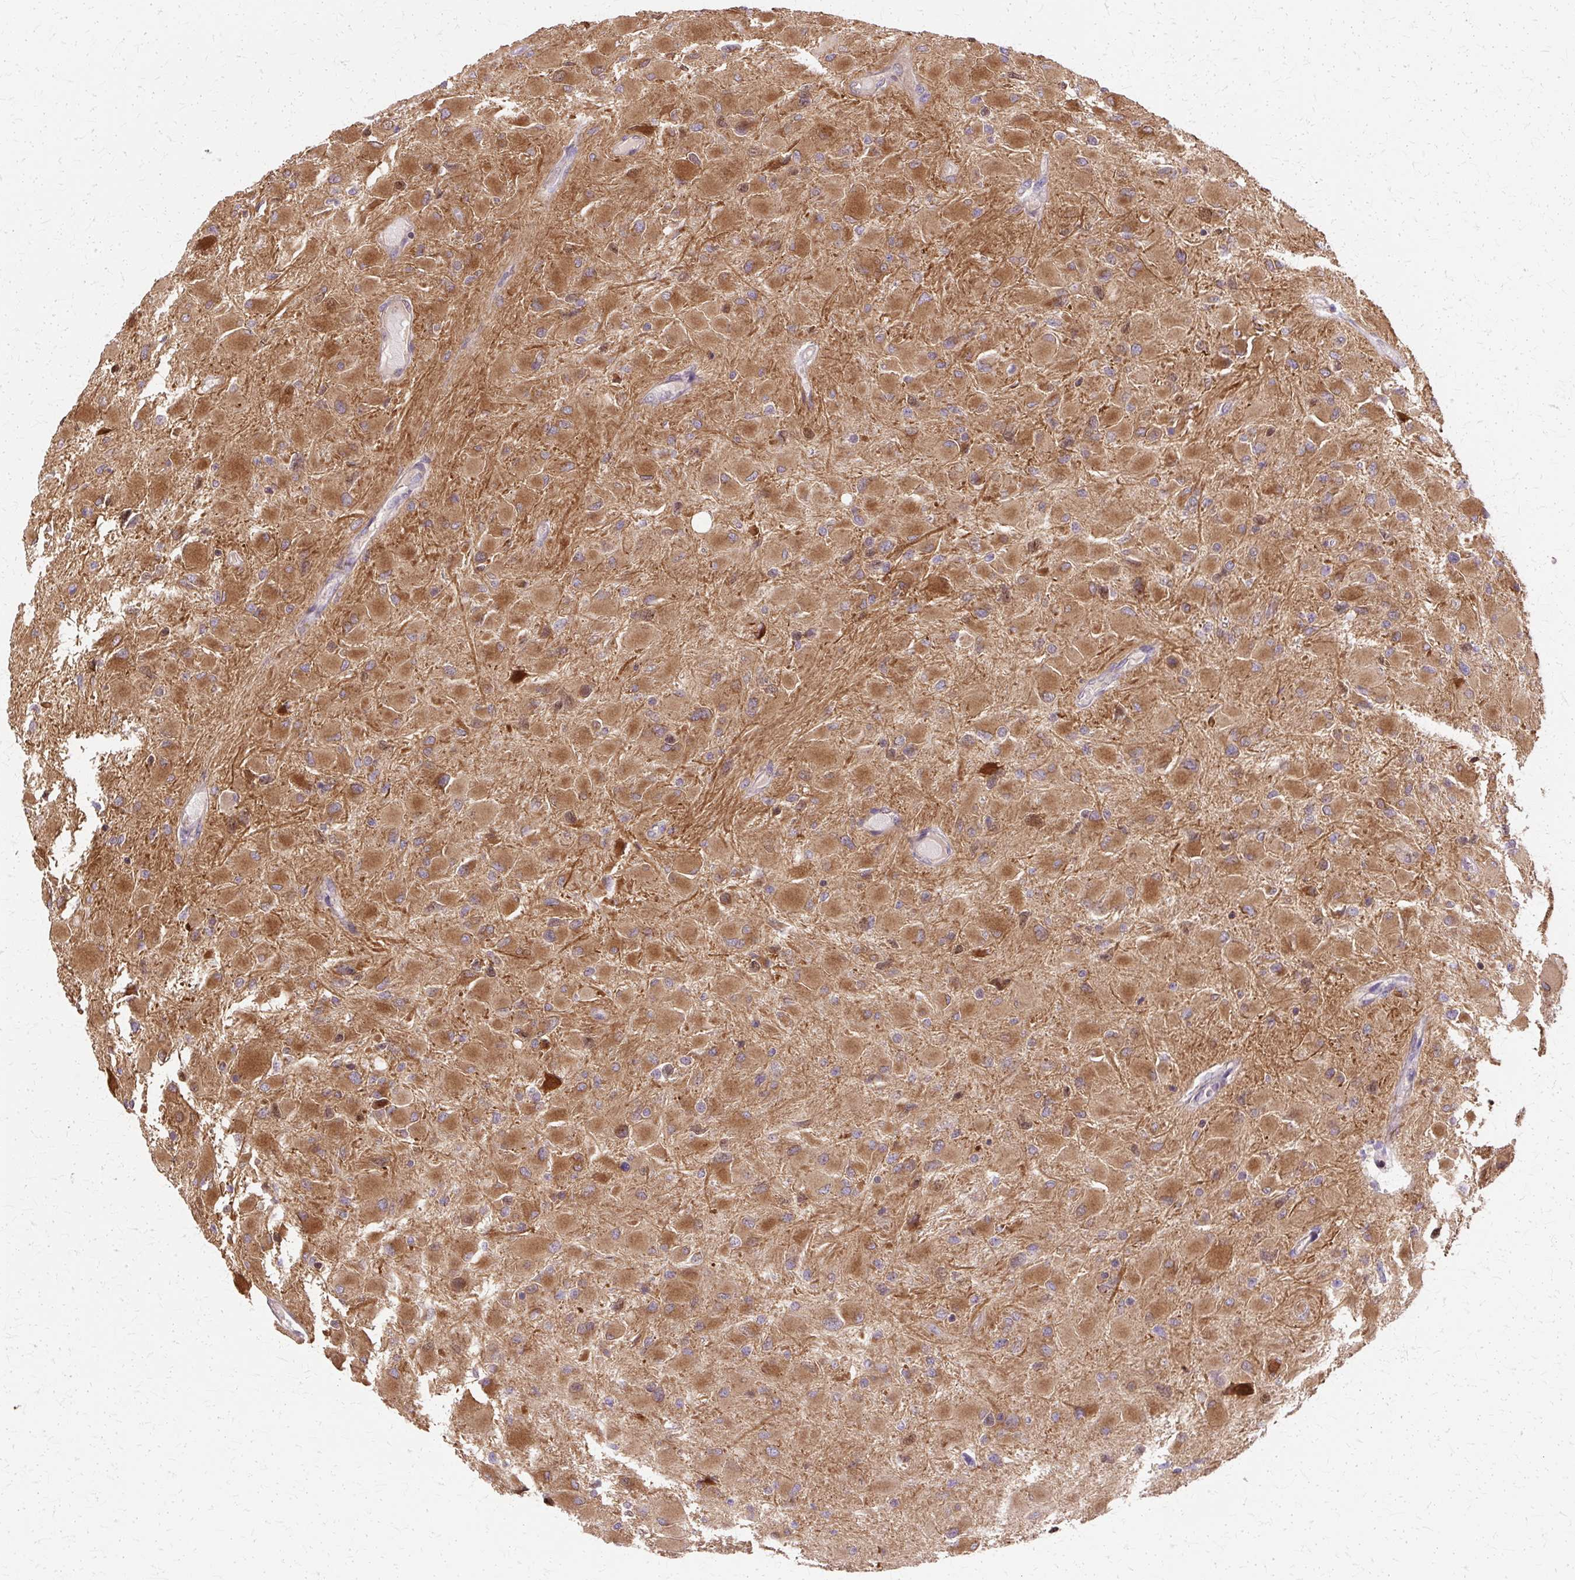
{"staining": {"intensity": "moderate", "quantity": ">75%", "location": "cytoplasmic/membranous"}, "tissue": "glioma", "cell_type": "Tumor cells", "image_type": "cancer", "snomed": [{"axis": "morphology", "description": "Glioma, malignant, High grade"}, {"axis": "topography", "description": "Cerebral cortex"}], "caption": "DAB immunohistochemical staining of glioma shows moderate cytoplasmic/membranous protein staining in about >75% of tumor cells.", "gene": "COPB1", "patient": {"sex": "female", "age": 36}}